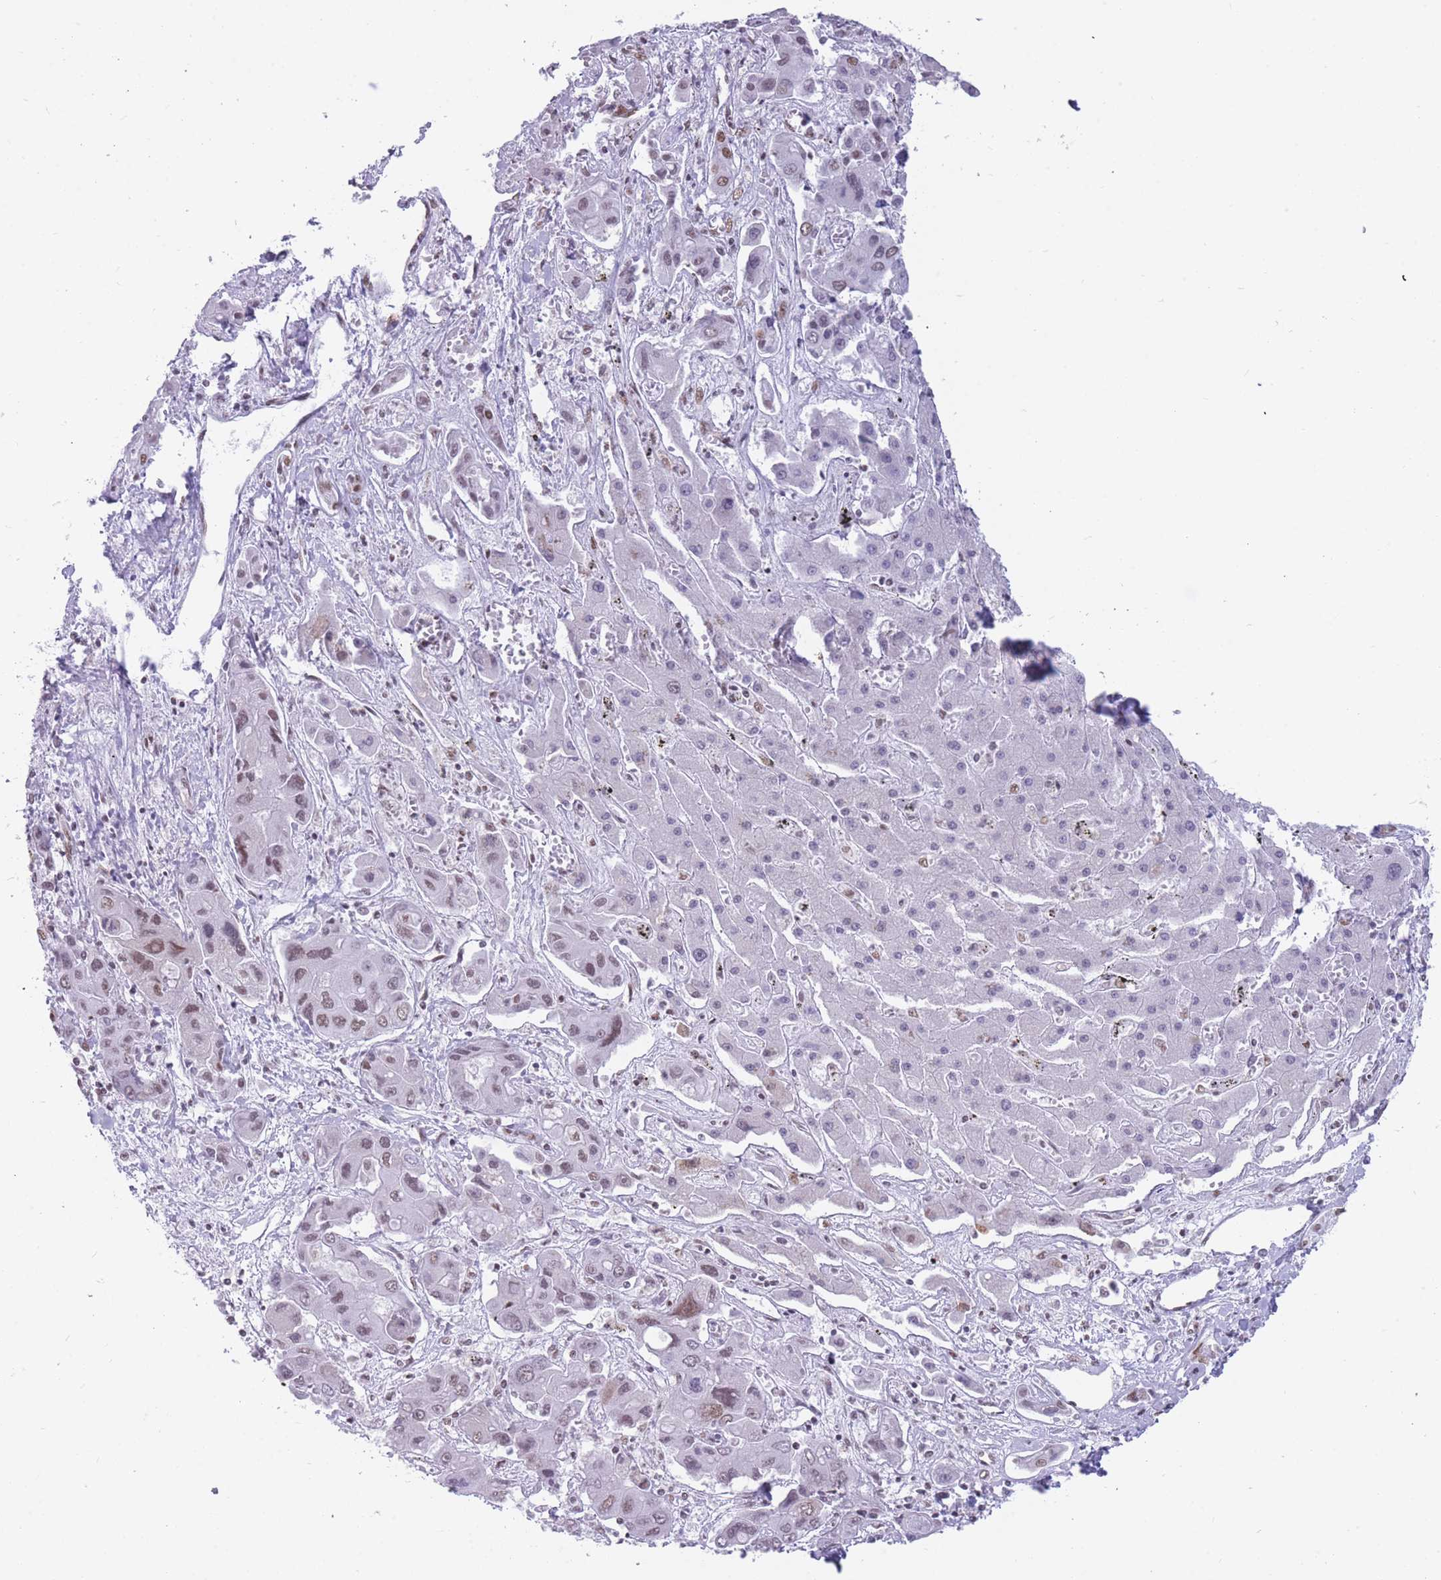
{"staining": {"intensity": "weak", "quantity": "25%-75%", "location": "nuclear"}, "tissue": "liver cancer", "cell_type": "Tumor cells", "image_type": "cancer", "snomed": [{"axis": "morphology", "description": "Cholangiocarcinoma"}, {"axis": "topography", "description": "Liver"}], "caption": "Human cholangiocarcinoma (liver) stained with a brown dye exhibits weak nuclear positive staining in about 25%-75% of tumor cells.", "gene": "HNRNPUL1", "patient": {"sex": "male", "age": 67}}